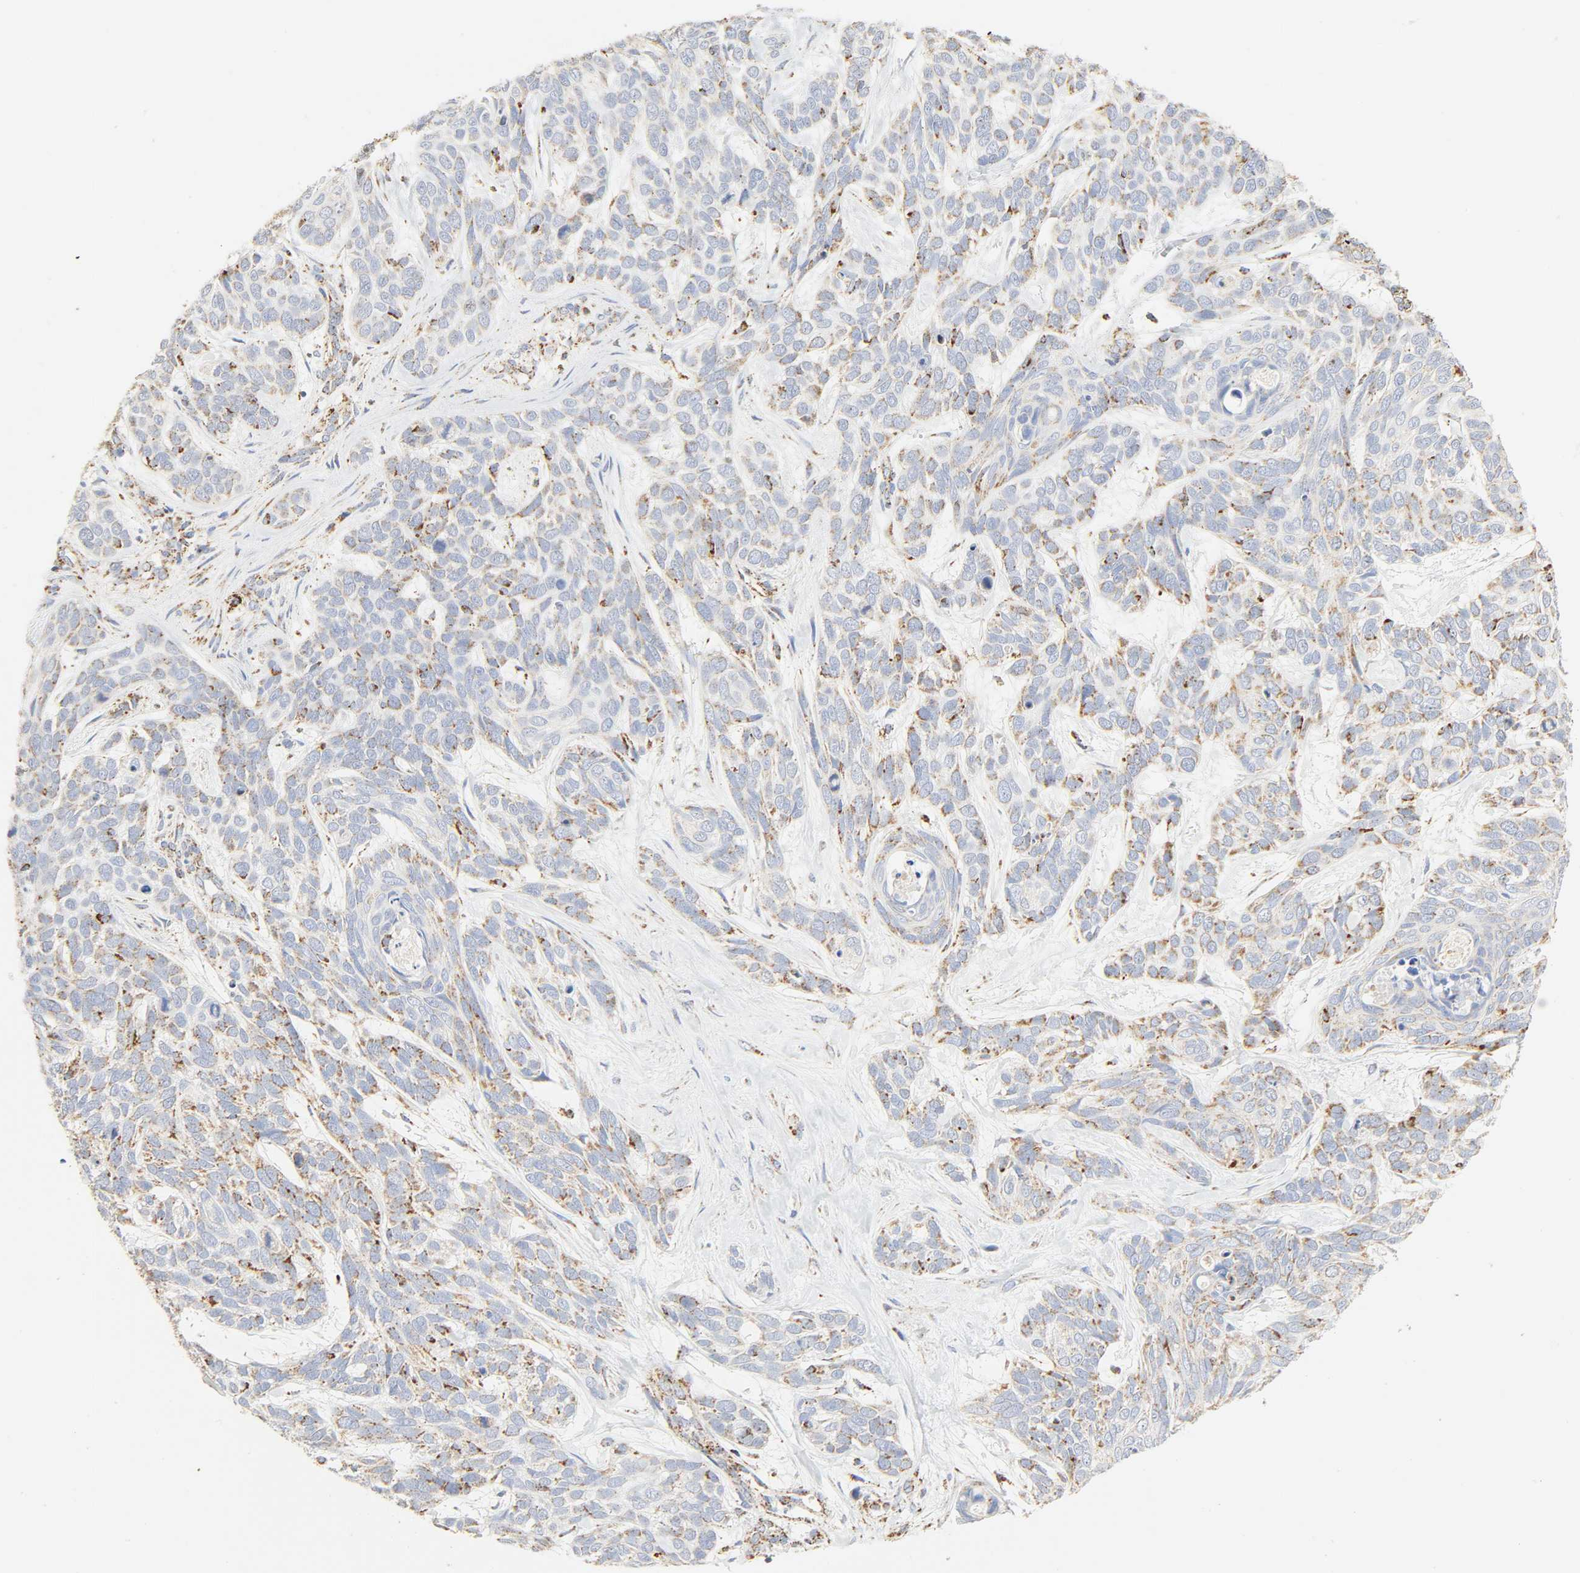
{"staining": {"intensity": "weak", "quantity": "25%-75%", "location": "cytoplasmic/membranous"}, "tissue": "skin cancer", "cell_type": "Tumor cells", "image_type": "cancer", "snomed": [{"axis": "morphology", "description": "Basal cell carcinoma"}, {"axis": "topography", "description": "Skin"}], "caption": "Immunohistochemistry (IHC) (DAB (3,3'-diaminobenzidine)) staining of human basal cell carcinoma (skin) demonstrates weak cytoplasmic/membranous protein expression in about 25%-75% of tumor cells. Ihc stains the protein in brown and the nuclei are stained blue.", "gene": "ACAT1", "patient": {"sex": "male", "age": 87}}